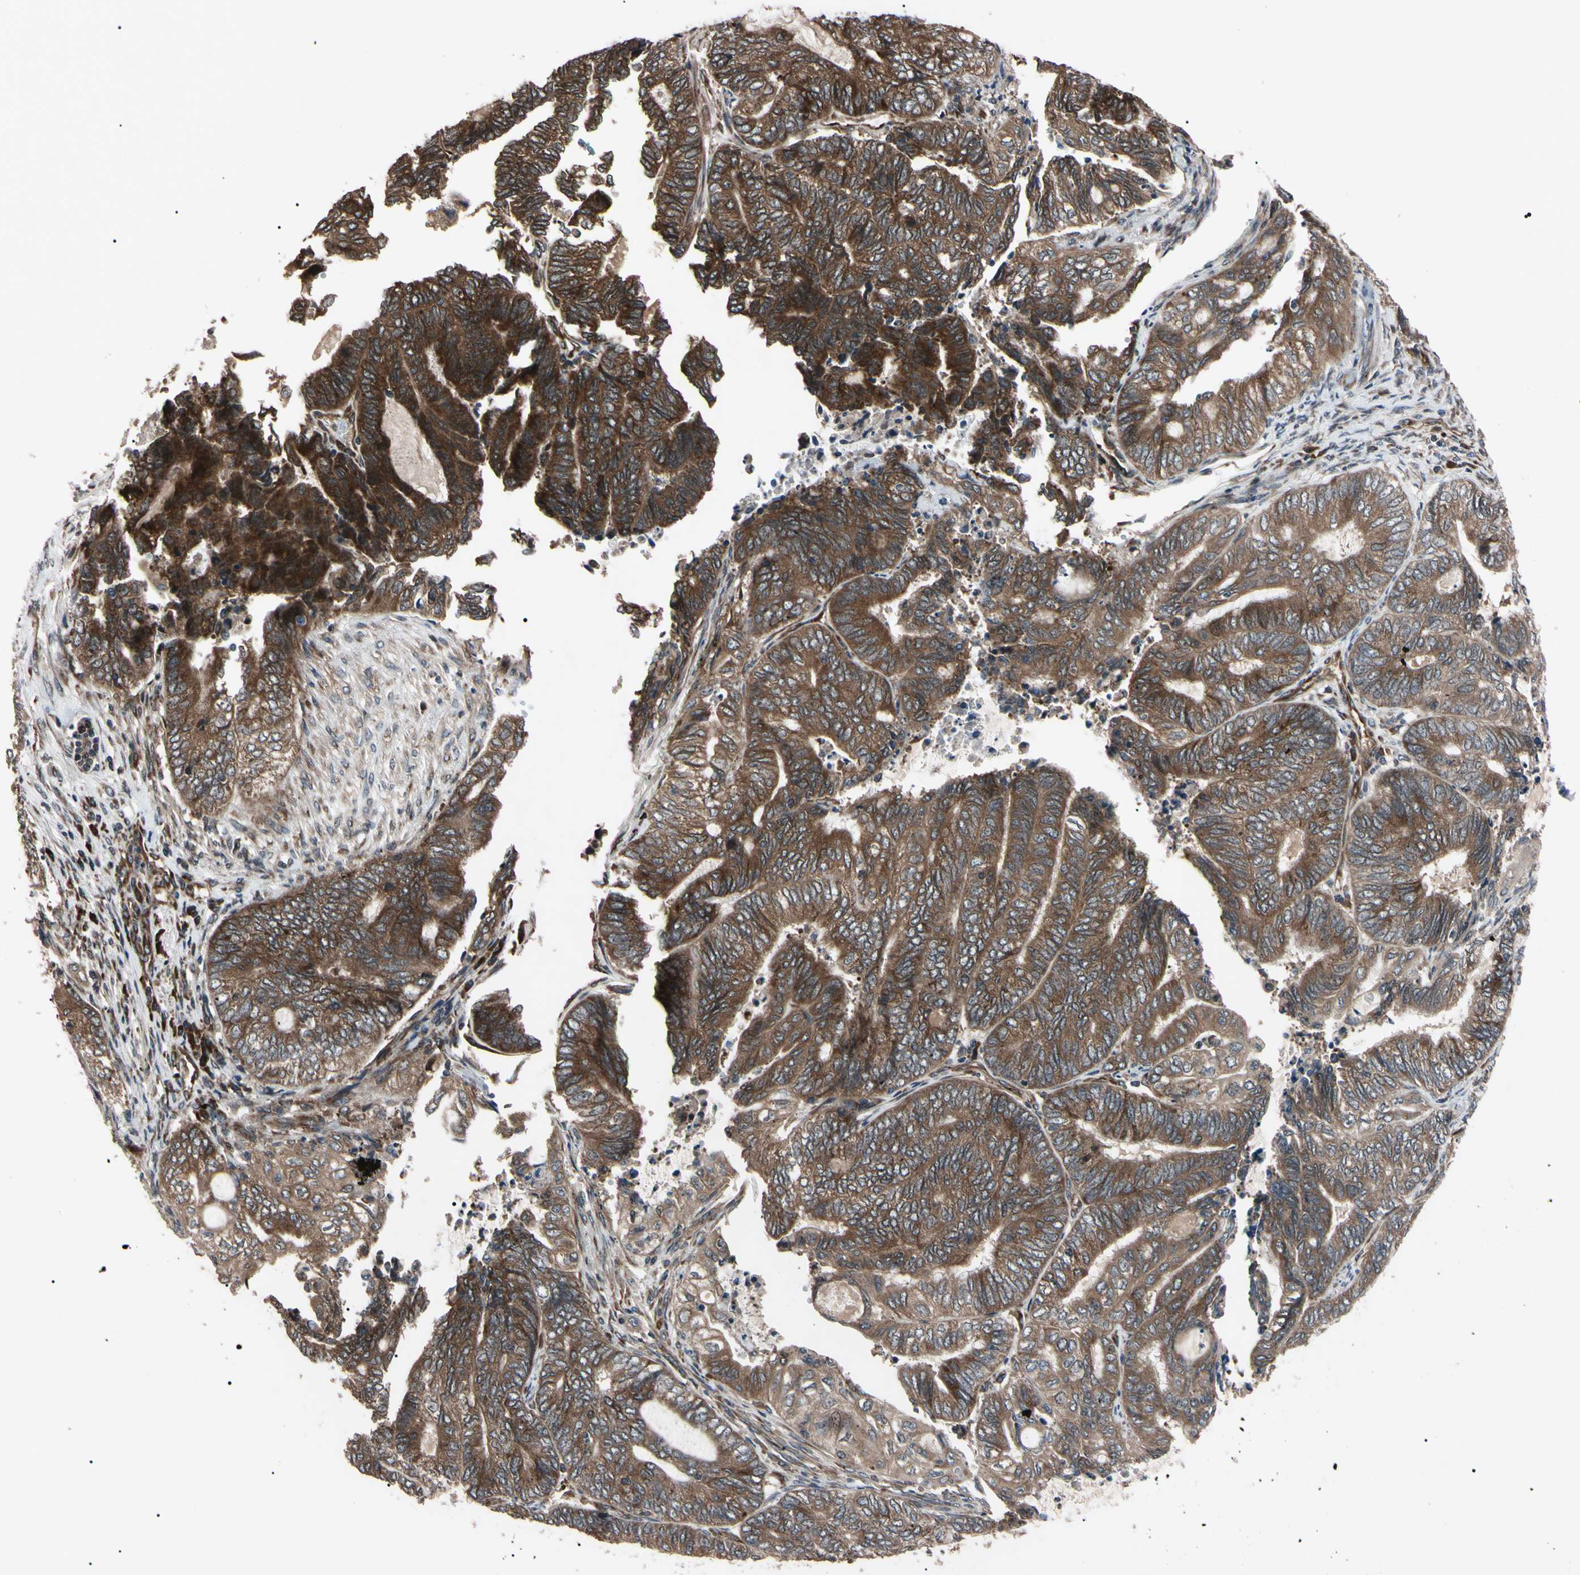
{"staining": {"intensity": "strong", "quantity": ">75%", "location": "cytoplasmic/membranous"}, "tissue": "endometrial cancer", "cell_type": "Tumor cells", "image_type": "cancer", "snomed": [{"axis": "morphology", "description": "Adenocarcinoma, NOS"}, {"axis": "topography", "description": "Uterus"}, {"axis": "topography", "description": "Endometrium"}], "caption": "Tumor cells reveal high levels of strong cytoplasmic/membranous expression in approximately >75% of cells in human endometrial adenocarcinoma. Immunohistochemistry (ihc) stains the protein in brown and the nuclei are stained blue.", "gene": "GUCY1B1", "patient": {"sex": "female", "age": 70}}